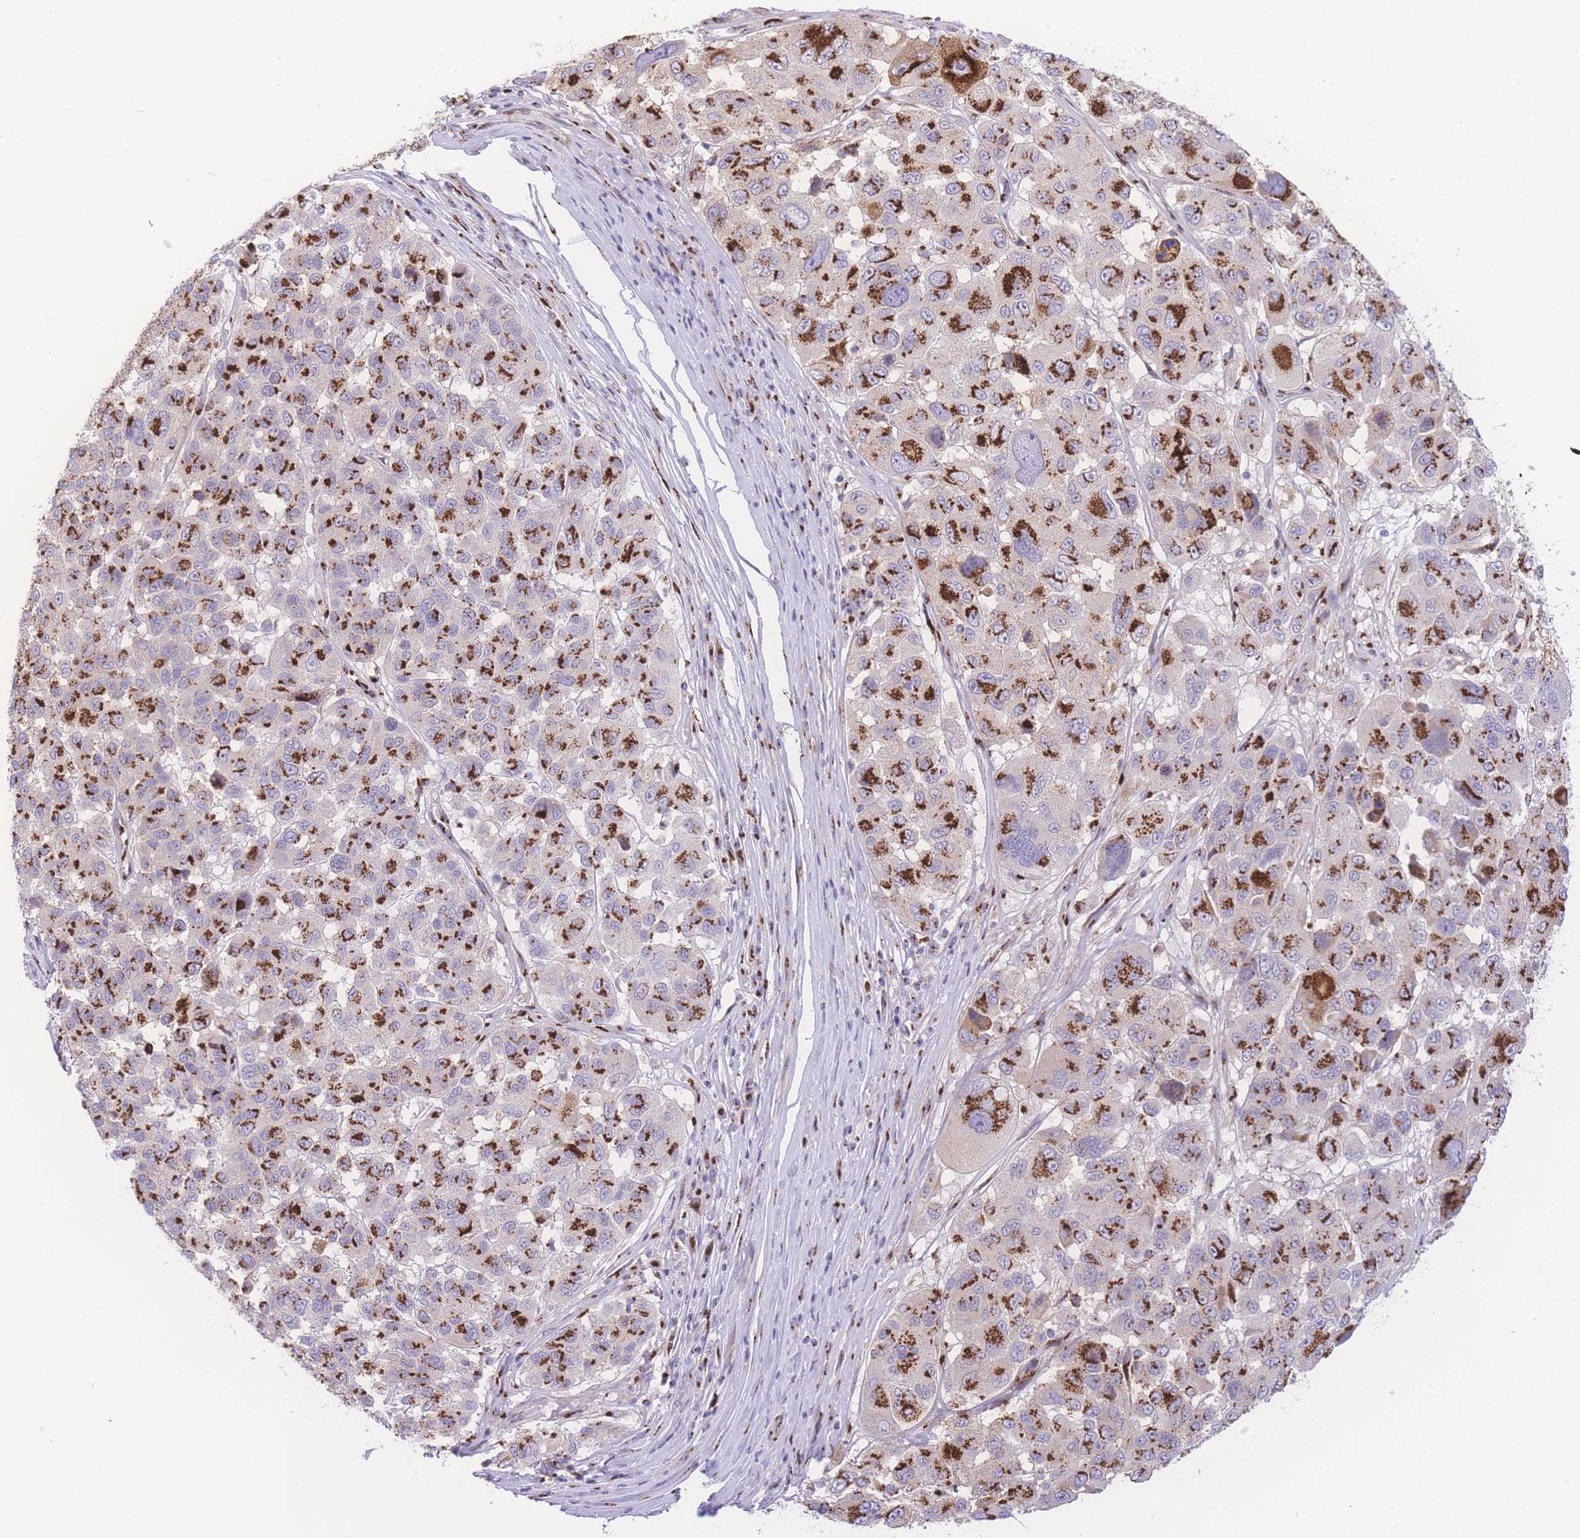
{"staining": {"intensity": "strong", "quantity": ">75%", "location": "cytoplasmic/membranous"}, "tissue": "melanoma", "cell_type": "Tumor cells", "image_type": "cancer", "snomed": [{"axis": "morphology", "description": "Malignant melanoma, NOS"}, {"axis": "topography", "description": "Skin"}], "caption": "High-power microscopy captured an immunohistochemistry image of melanoma, revealing strong cytoplasmic/membranous staining in about >75% of tumor cells. (DAB = brown stain, brightfield microscopy at high magnification).", "gene": "GOLM2", "patient": {"sex": "female", "age": 66}}